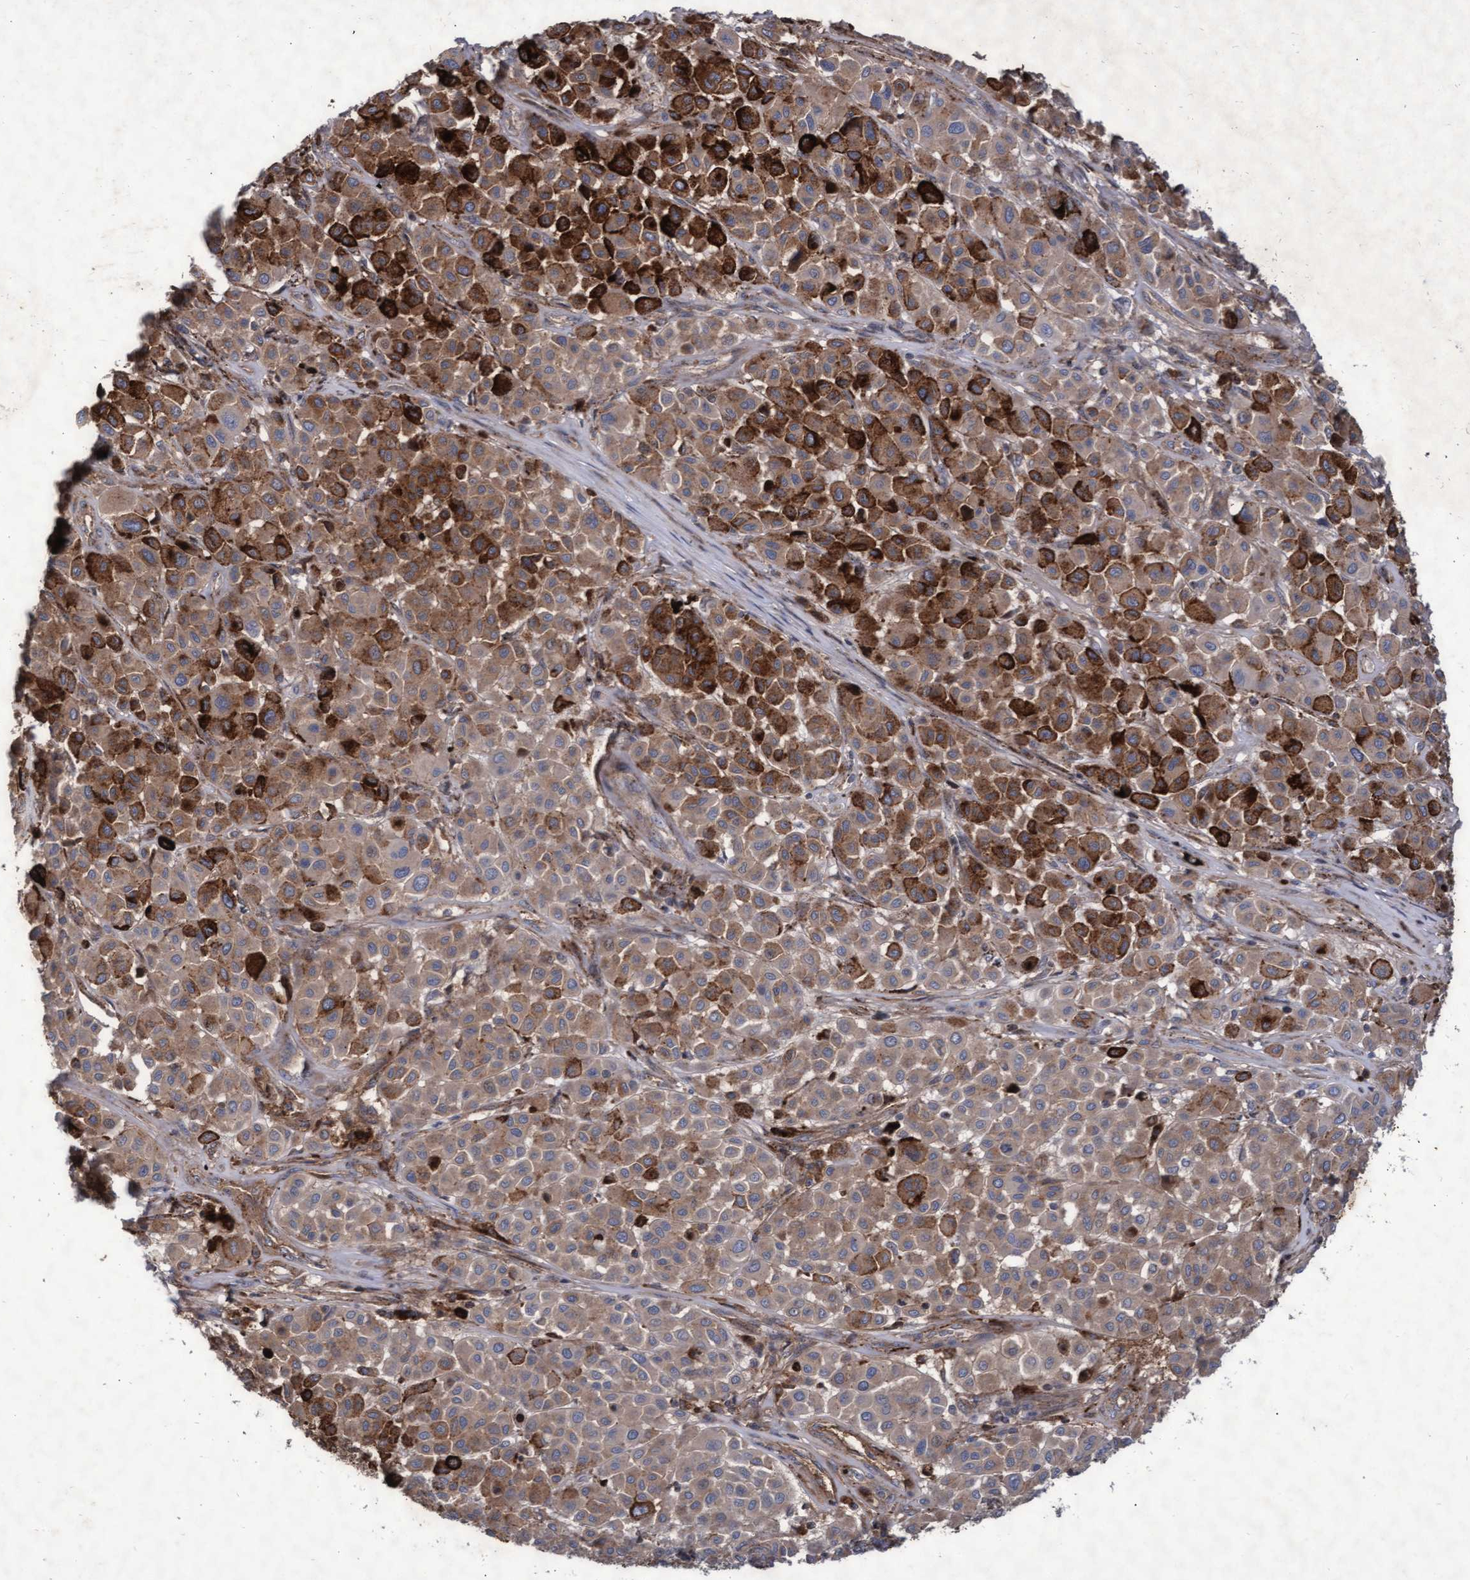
{"staining": {"intensity": "moderate", "quantity": ">75%", "location": "cytoplasmic/membranous"}, "tissue": "melanoma", "cell_type": "Tumor cells", "image_type": "cancer", "snomed": [{"axis": "morphology", "description": "Malignant melanoma, Metastatic site"}, {"axis": "topography", "description": "Soft tissue"}], "caption": "Human melanoma stained with a protein marker demonstrates moderate staining in tumor cells.", "gene": "ABCF2", "patient": {"sex": "male", "age": 41}}